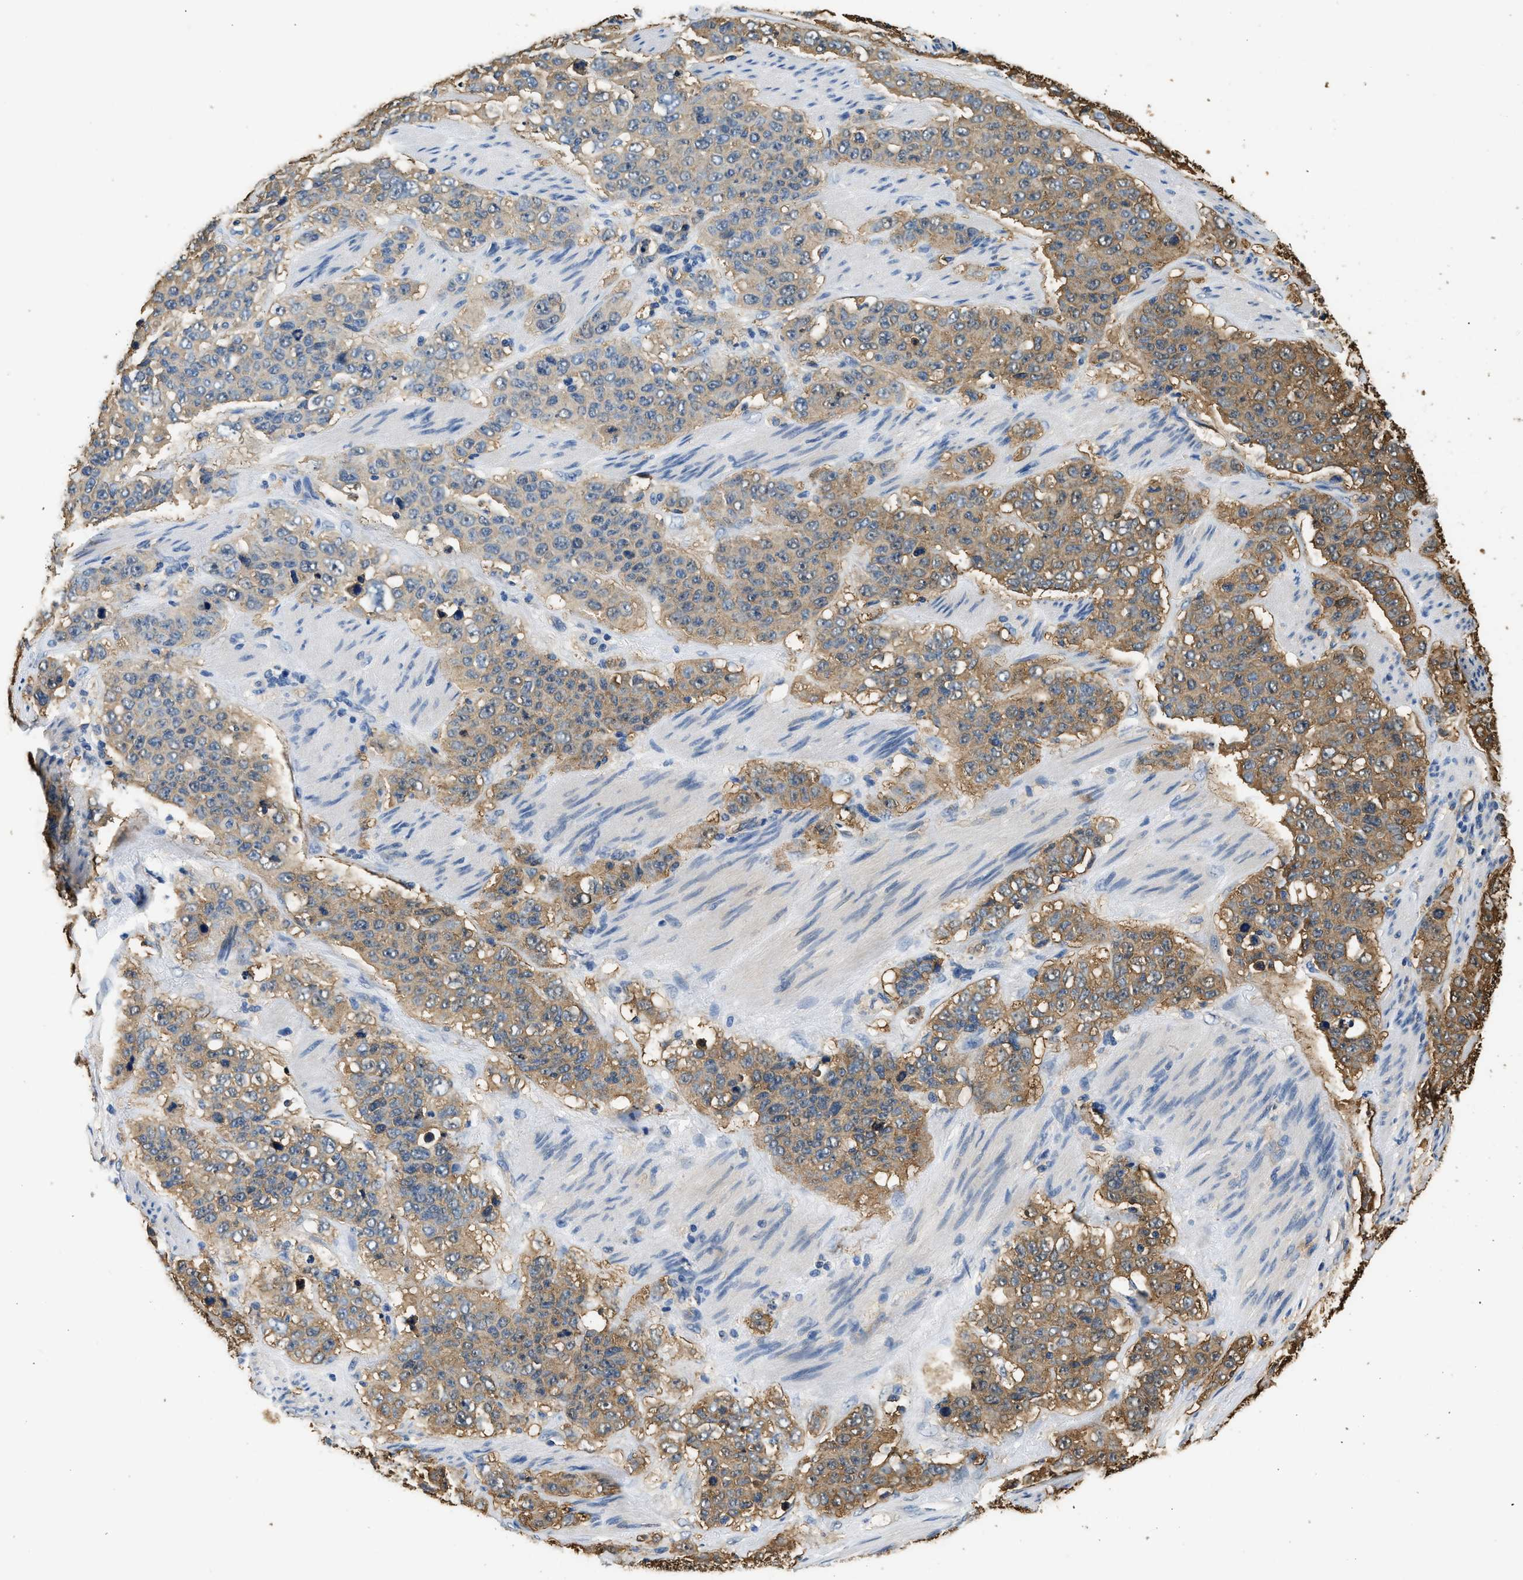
{"staining": {"intensity": "moderate", "quantity": ">75%", "location": "cytoplasmic/membranous"}, "tissue": "stomach cancer", "cell_type": "Tumor cells", "image_type": "cancer", "snomed": [{"axis": "morphology", "description": "Adenocarcinoma, NOS"}, {"axis": "topography", "description": "Stomach"}], "caption": "Stomach adenocarcinoma was stained to show a protein in brown. There is medium levels of moderate cytoplasmic/membranous staining in about >75% of tumor cells.", "gene": "PPP2R1B", "patient": {"sex": "male", "age": 48}}